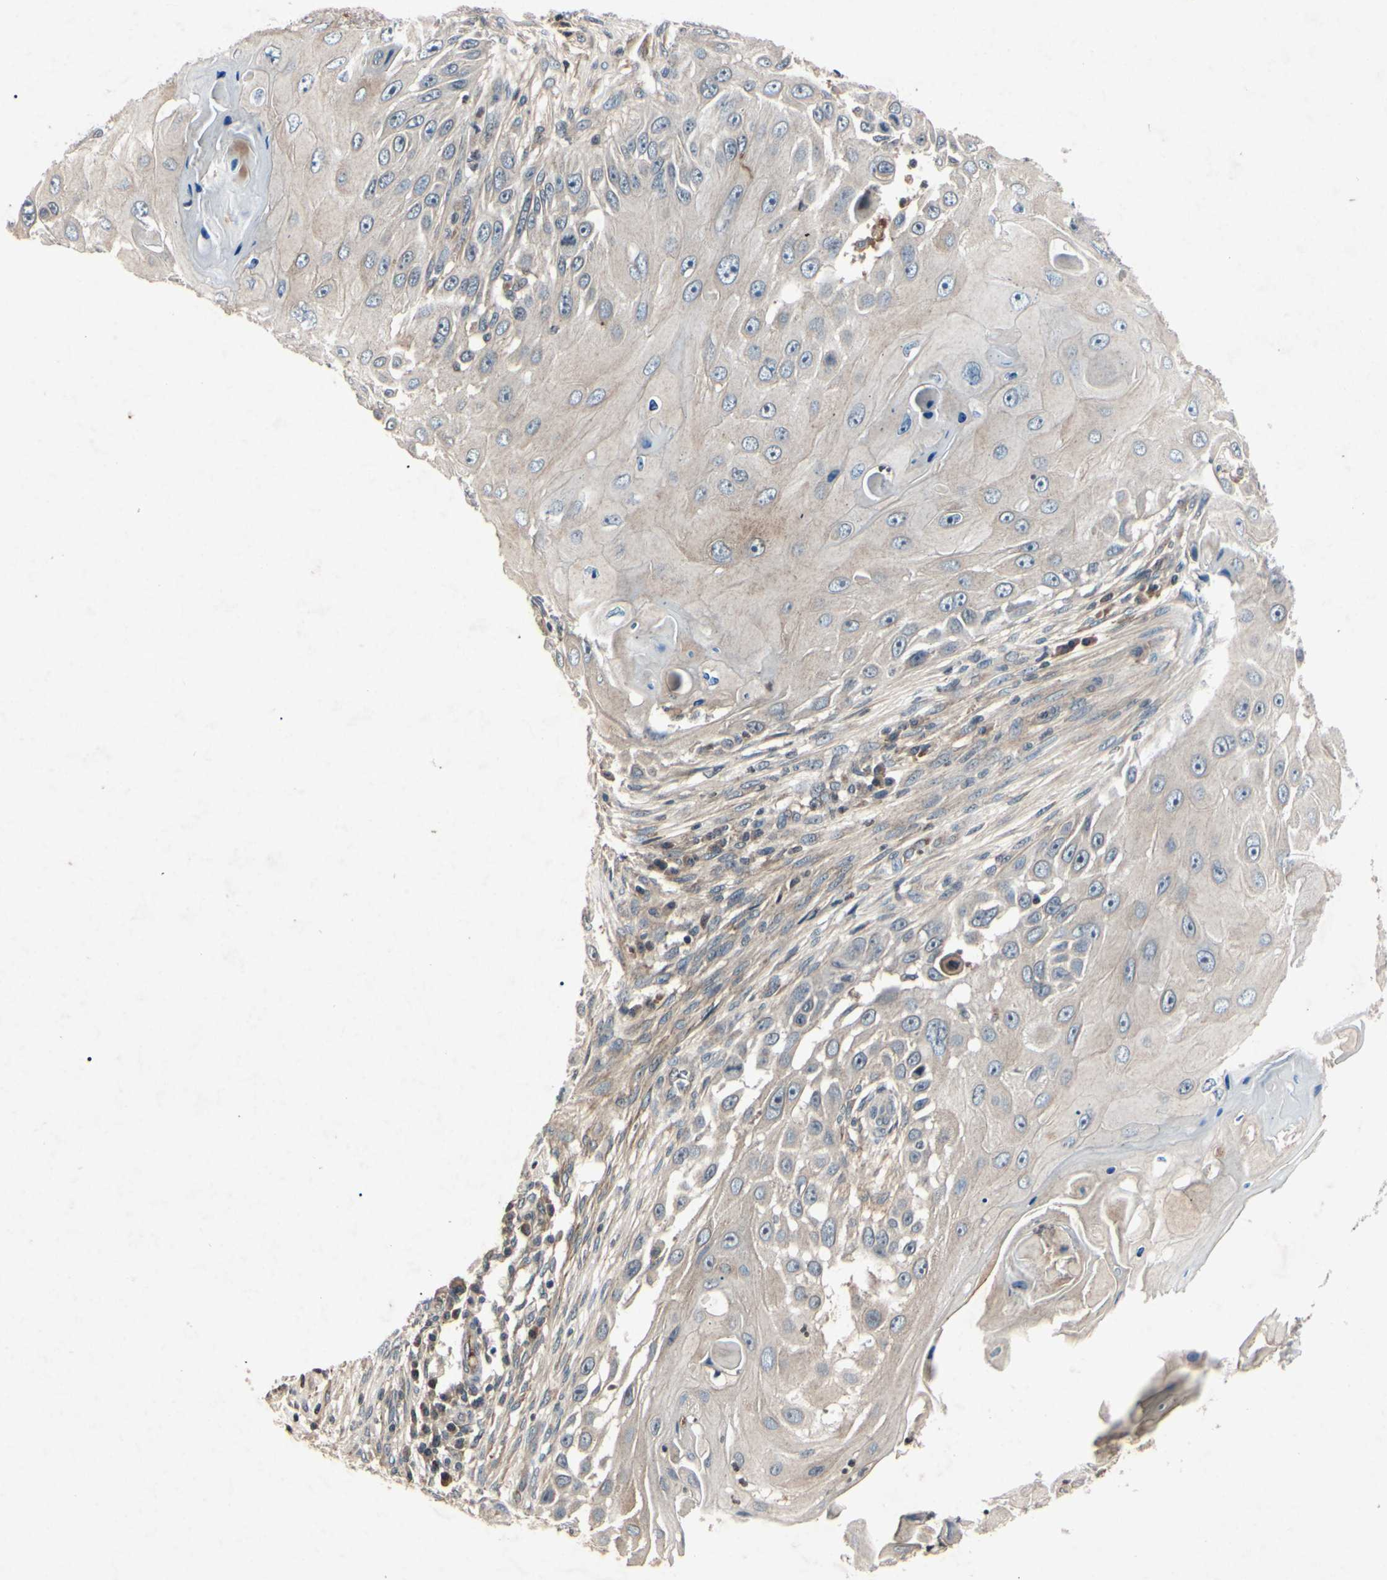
{"staining": {"intensity": "negative", "quantity": "none", "location": "none"}, "tissue": "skin cancer", "cell_type": "Tumor cells", "image_type": "cancer", "snomed": [{"axis": "morphology", "description": "Squamous cell carcinoma, NOS"}, {"axis": "topography", "description": "Skin"}], "caption": "IHC micrograph of human skin squamous cell carcinoma stained for a protein (brown), which exhibits no staining in tumor cells.", "gene": "AEBP1", "patient": {"sex": "female", "age": 44}}